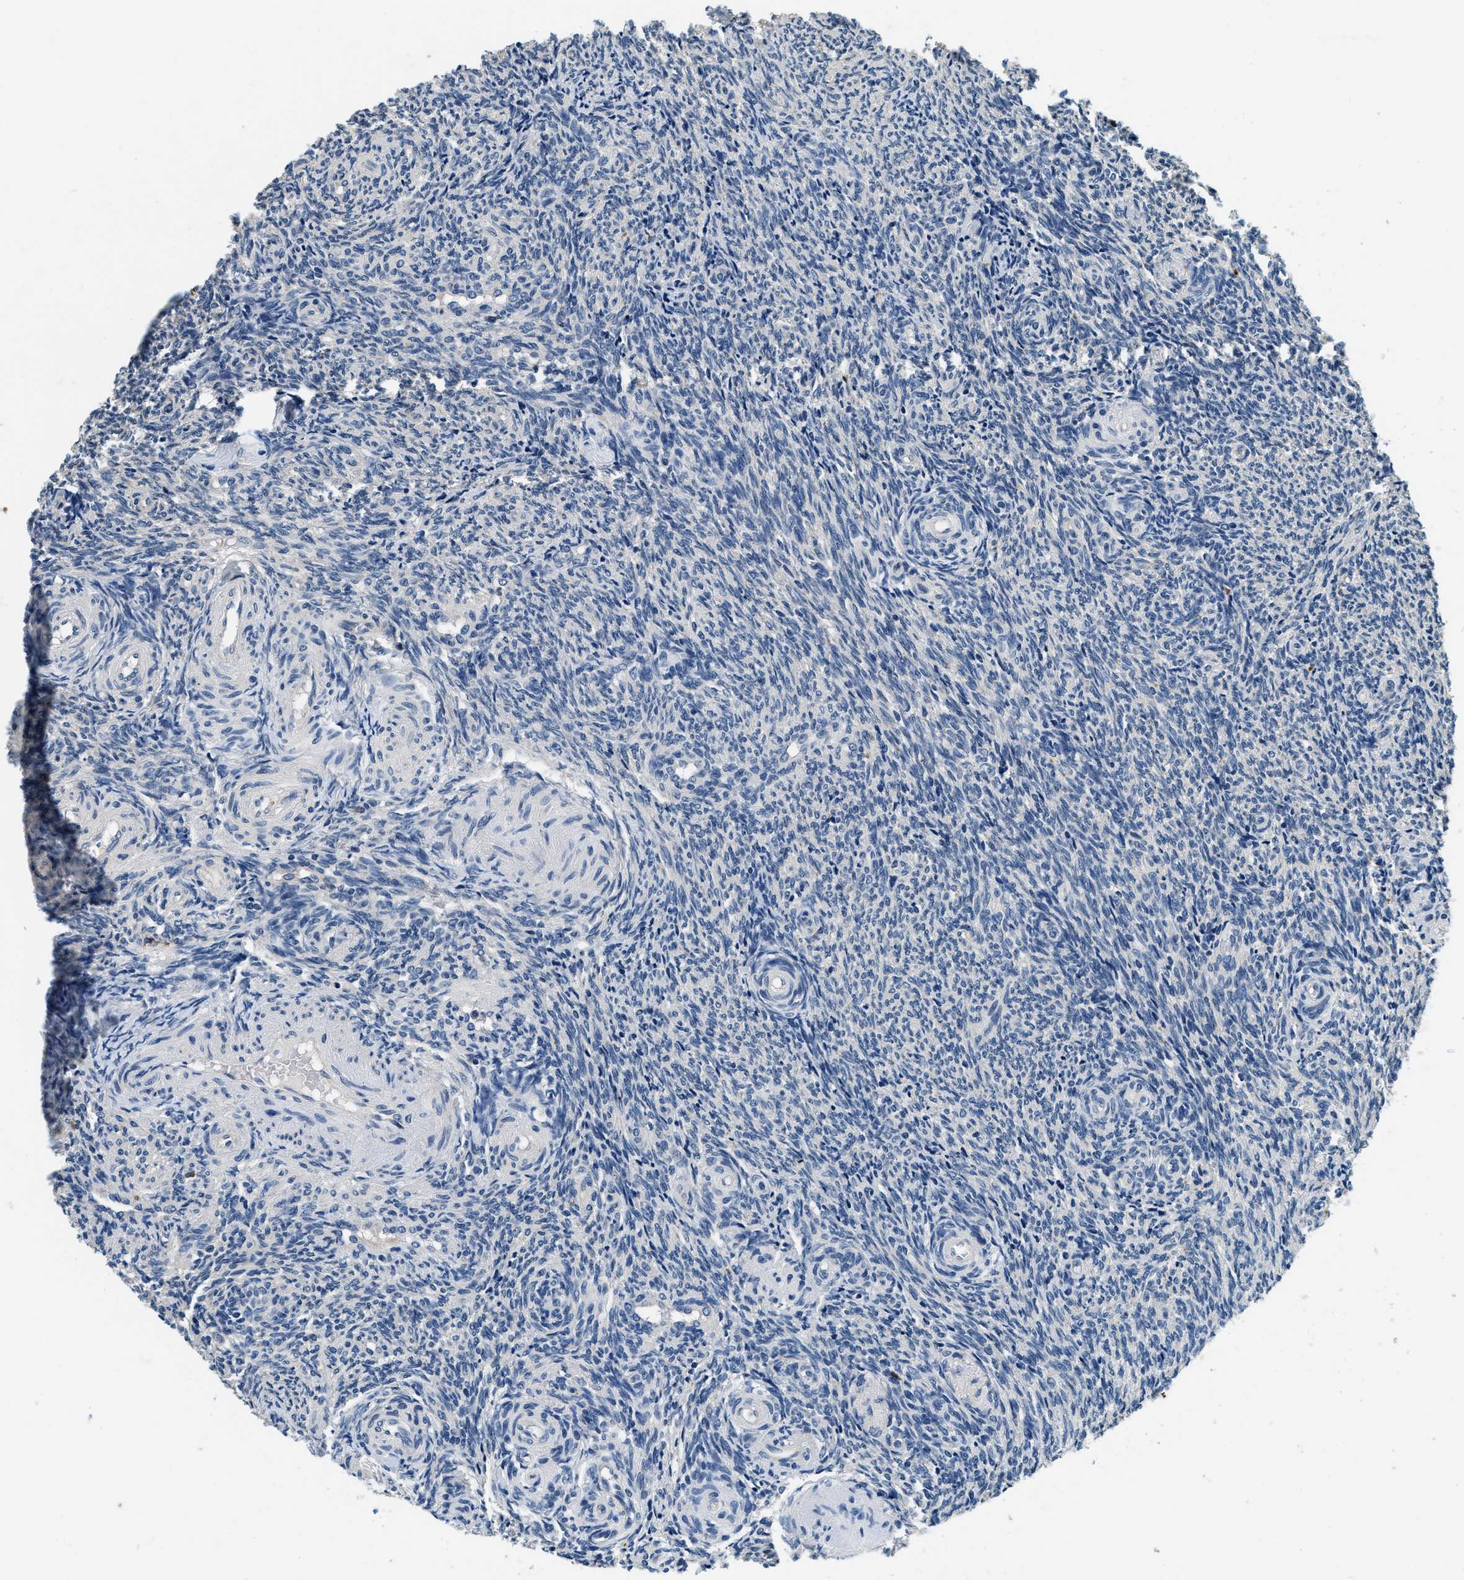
{"staining": {"intensity": "negative", "quantity": "none", "location": "none"}, "tissue": "ovary", "cell_type": "Ovarian stroma cells", "image_type": "normal", "snomed": [{"axis": "morphology", "description": "Normal tissue, NOS"}, {"axis": "topography", "description": "Ovary"}], "caption": "Immunohistochemistry of unremarkable human ovary demonstrates no positivity in ovarian stroma cells.", "gene": "ALDH3A2", "patient": {"sex": "female", "age": 41}}